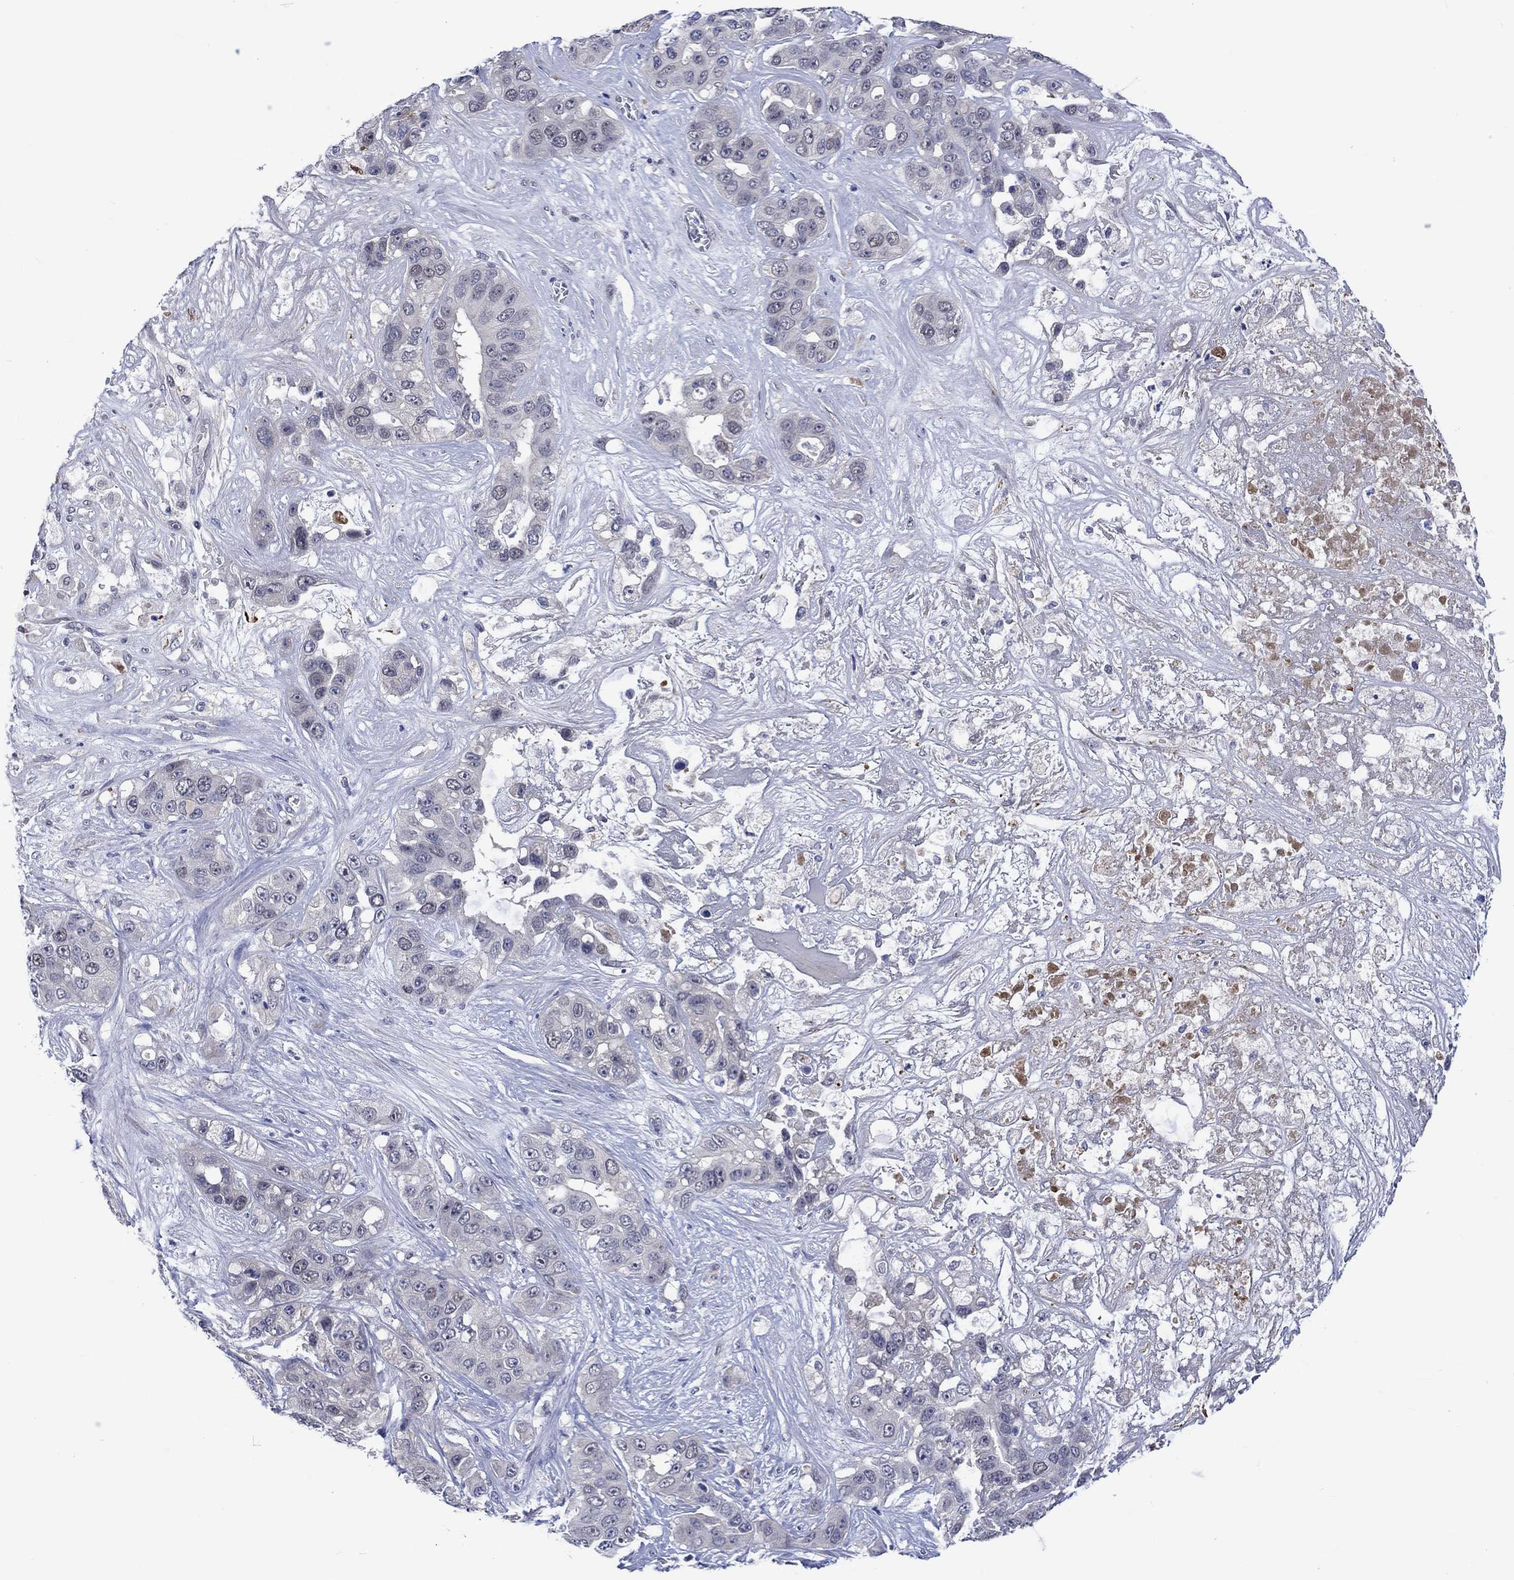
{"staining": {"intensity": "negative", "quantity": "none", "location": "none"}, "tissue": "liver cancer", "cell_type": "Tumor cells", "image_type": "cancer", "snomed": [{"axis": "morphology", "description": "Cholangiocarcinoma"}, {"axis": "topography", "description": "Liver"}], "caption": "An immunohistochemistry (IHC) image of liver cancer is shown. There is no staining in tumor cells of liver cancer.", "gene": "E2F8", "patient": {"sex": "female", "age": 52}}